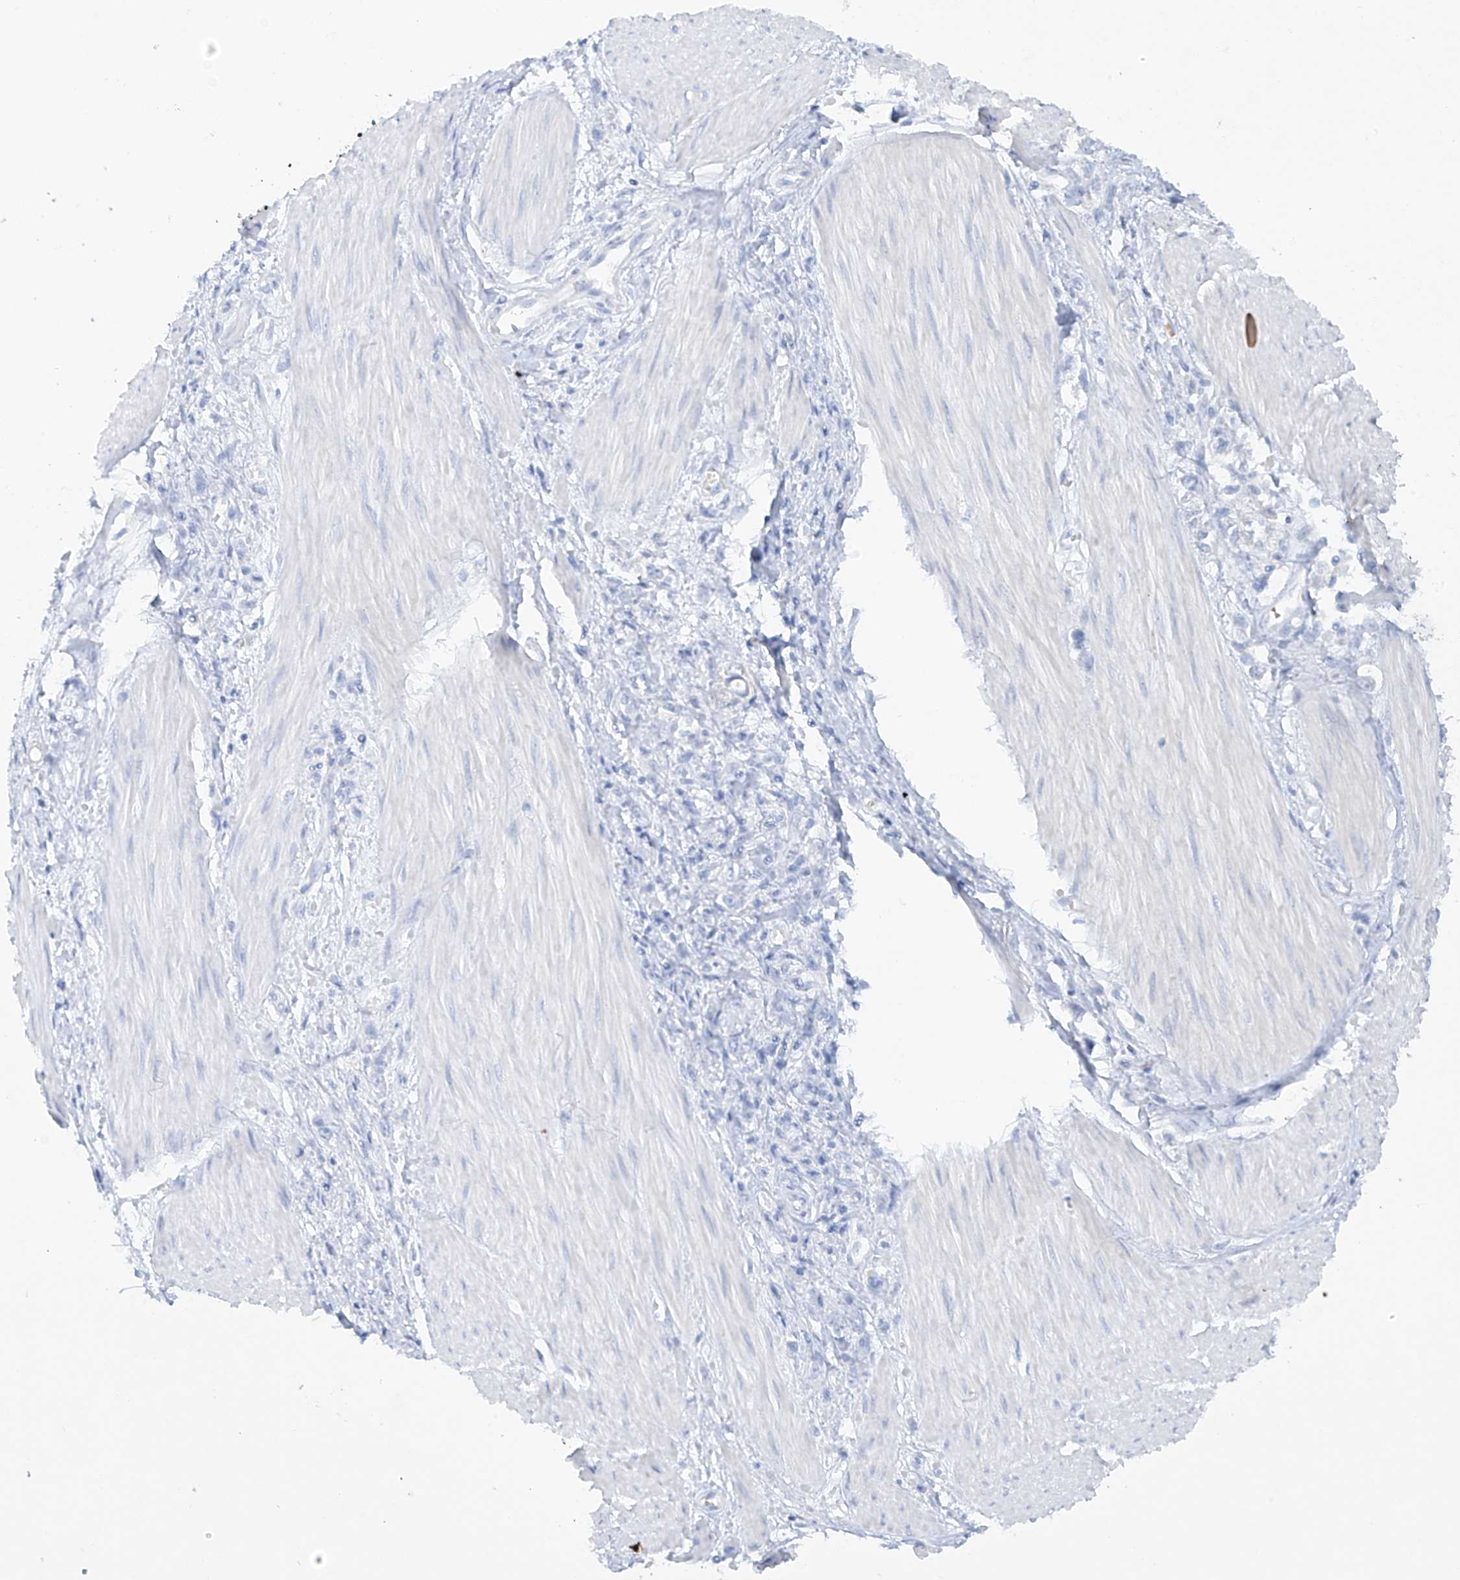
{"staining": {"intensity": "negative", "quantity": "none", "location": "none"}, "tissue": "stomach cancer", "cell_type": "Tumor cells", "image_type": "cancer", "snomed": [{"axis": "morphology", "description": "Adenocarcinoma, NOS"}, {"axis": "topography", "description": "Stomach"}], "caption": "A photomicrograph of stomach adenocarcinoma stained for a protein displays no brown staining in tumor cells. (DAB IHC, high magnification).", "gene": "METTL18", "patient": {"sex": "female", "age": 76}}